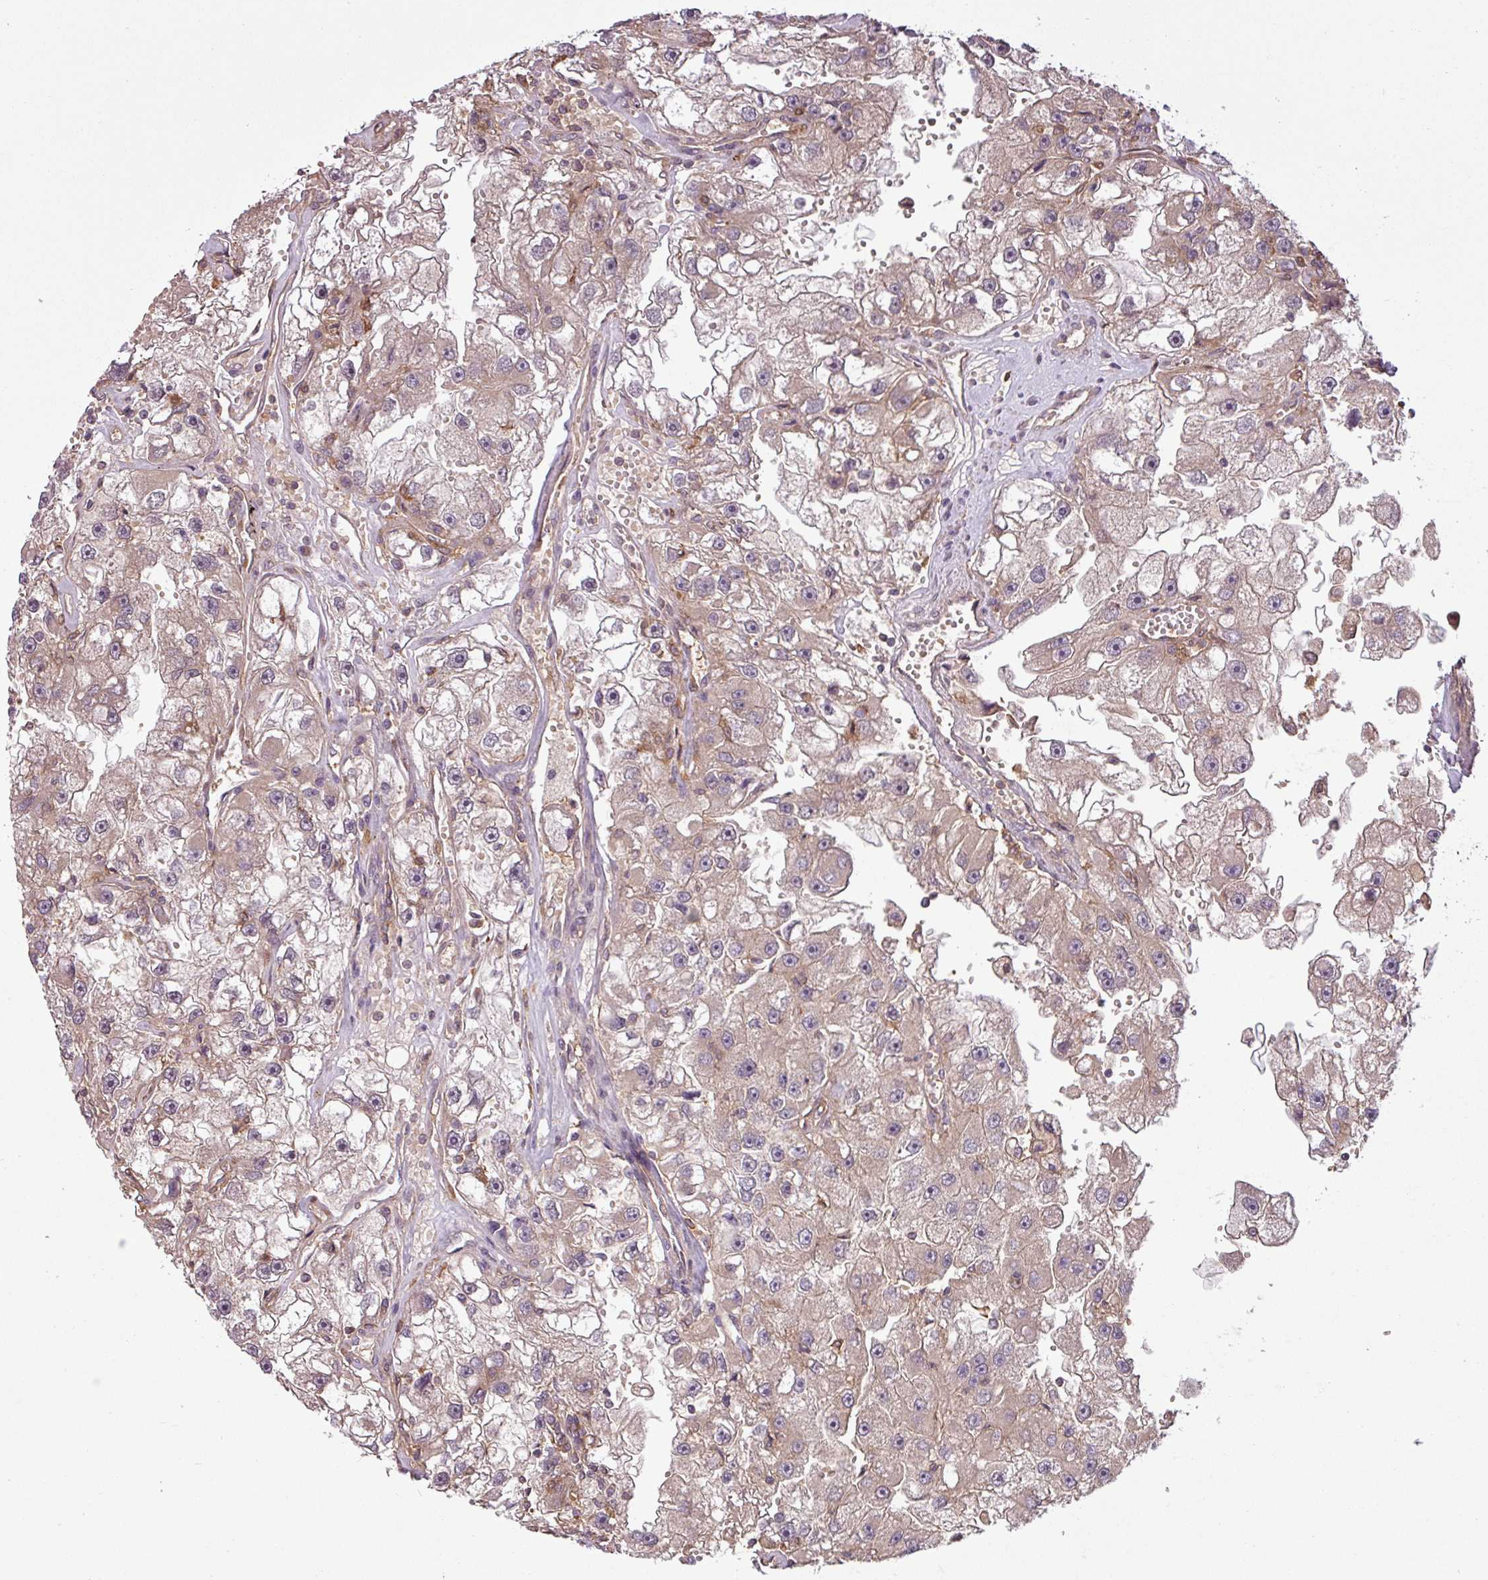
{"staining": {"intensity": "weak", "quantity": "25%-75%", "location": "cytoplasmic/membranous"}, "tissue": "renal cancer", "cell_type": "Tumor cells", "image_type": "cancer", "snomed": [{"axis": "morphology", "description": "Adenocarcinoma, NOS"}, {"axis": "topography", "description": "Kidney"}], "caption": "Brown immunohistochemical staining in human adenocarcinoma (renal) demonstrates weak cytoplasmic/membranous positivity in about 25%-75% of tumor cells.", "gene": "SH3BGRL", "patient": {"sex": "male", "age": 63}}